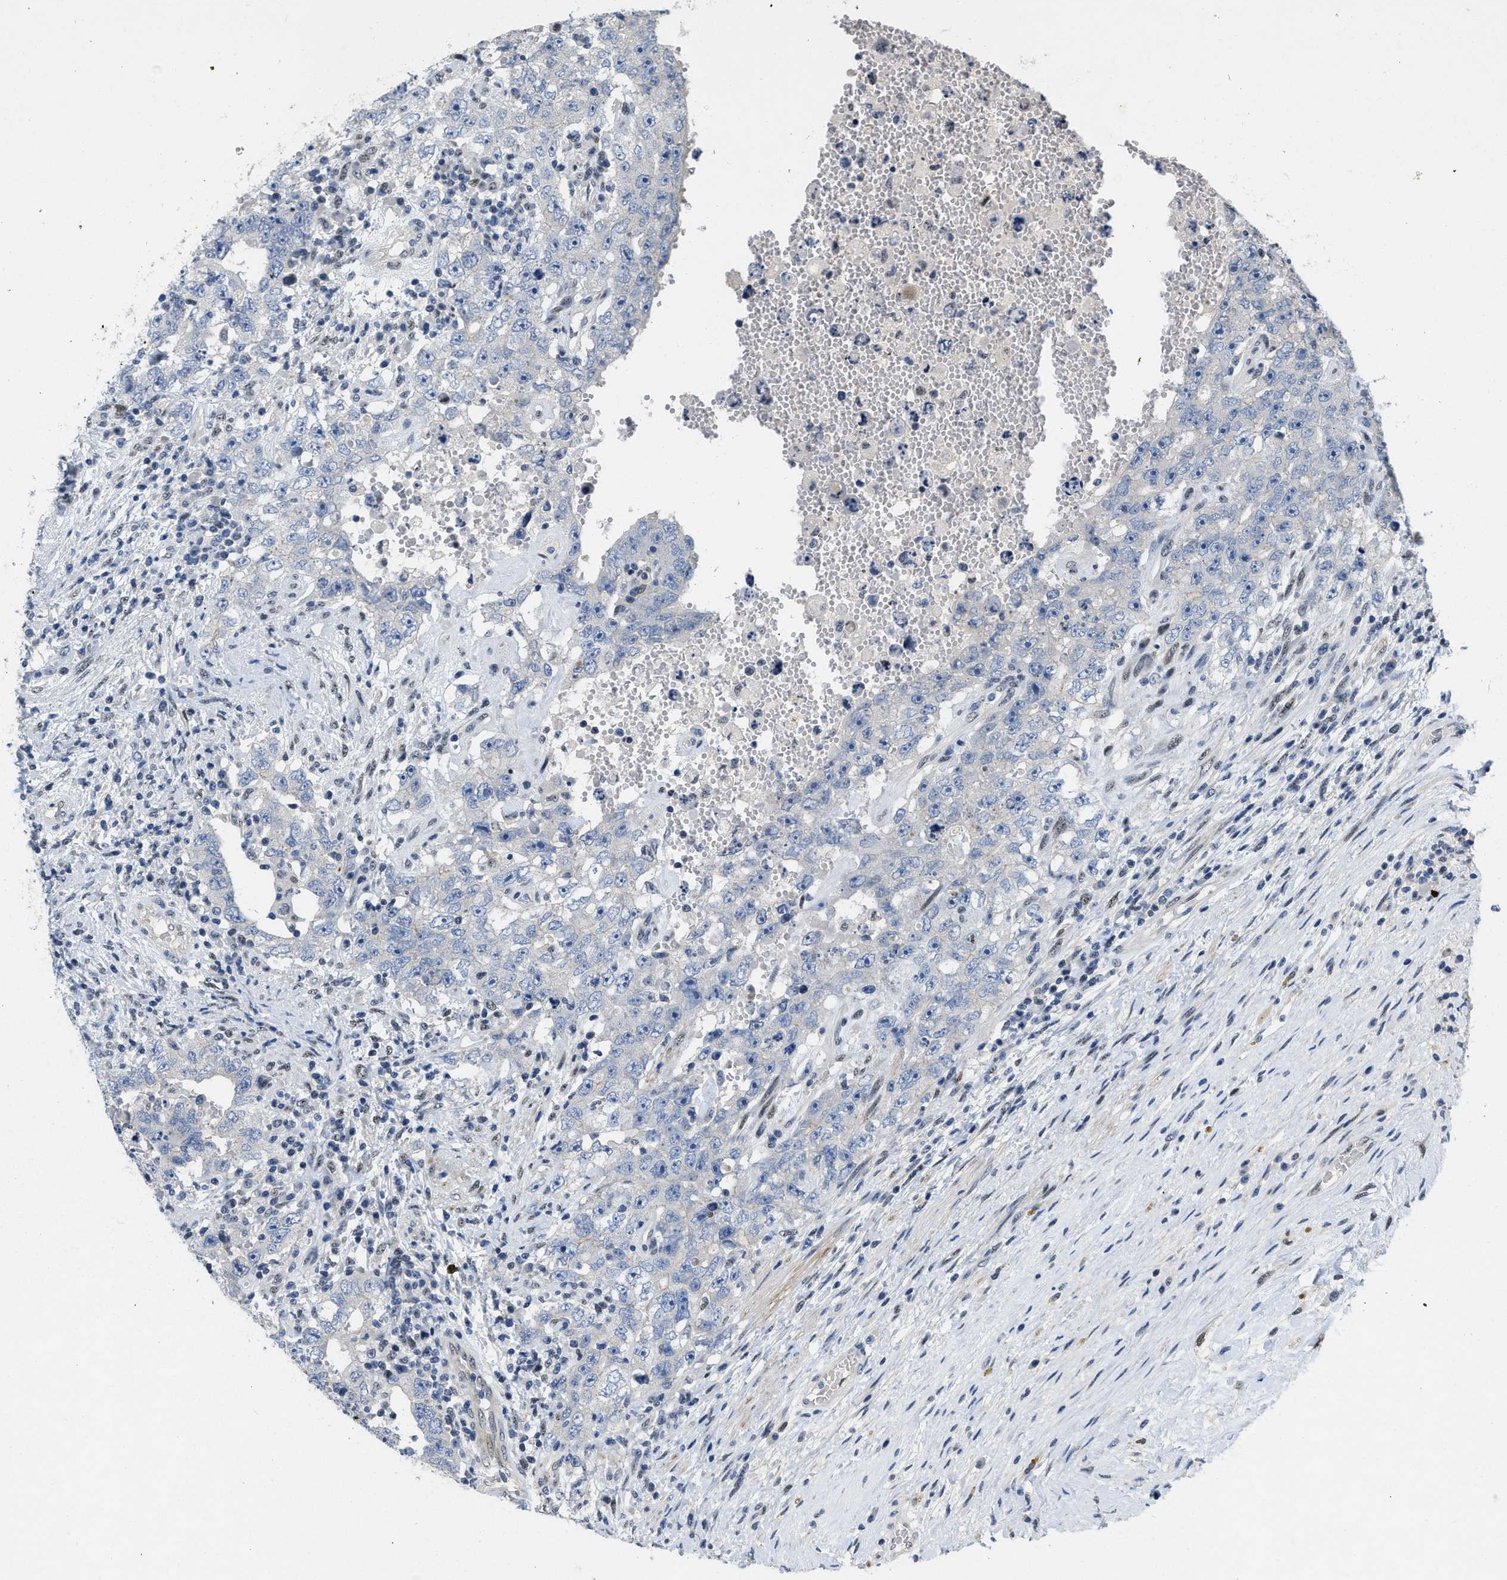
{"staining": {"intensity": "negative", "quantity": "none", "location": "none"}, "tissue": "testis cancer", "cell_type": "Tumor cells", "image_type": "cancer", "snomed": [{"axis": "morphology", "description": "Carcinoma, Embryonal, NOS"}, {"axis": "topography", "description": "Testis"}], "caption": "Tumor cells show no significant protein expression in embryonal carcinoma (testis).", "gene": "VIP", "patient": {"sex": "male", "age": 26}}